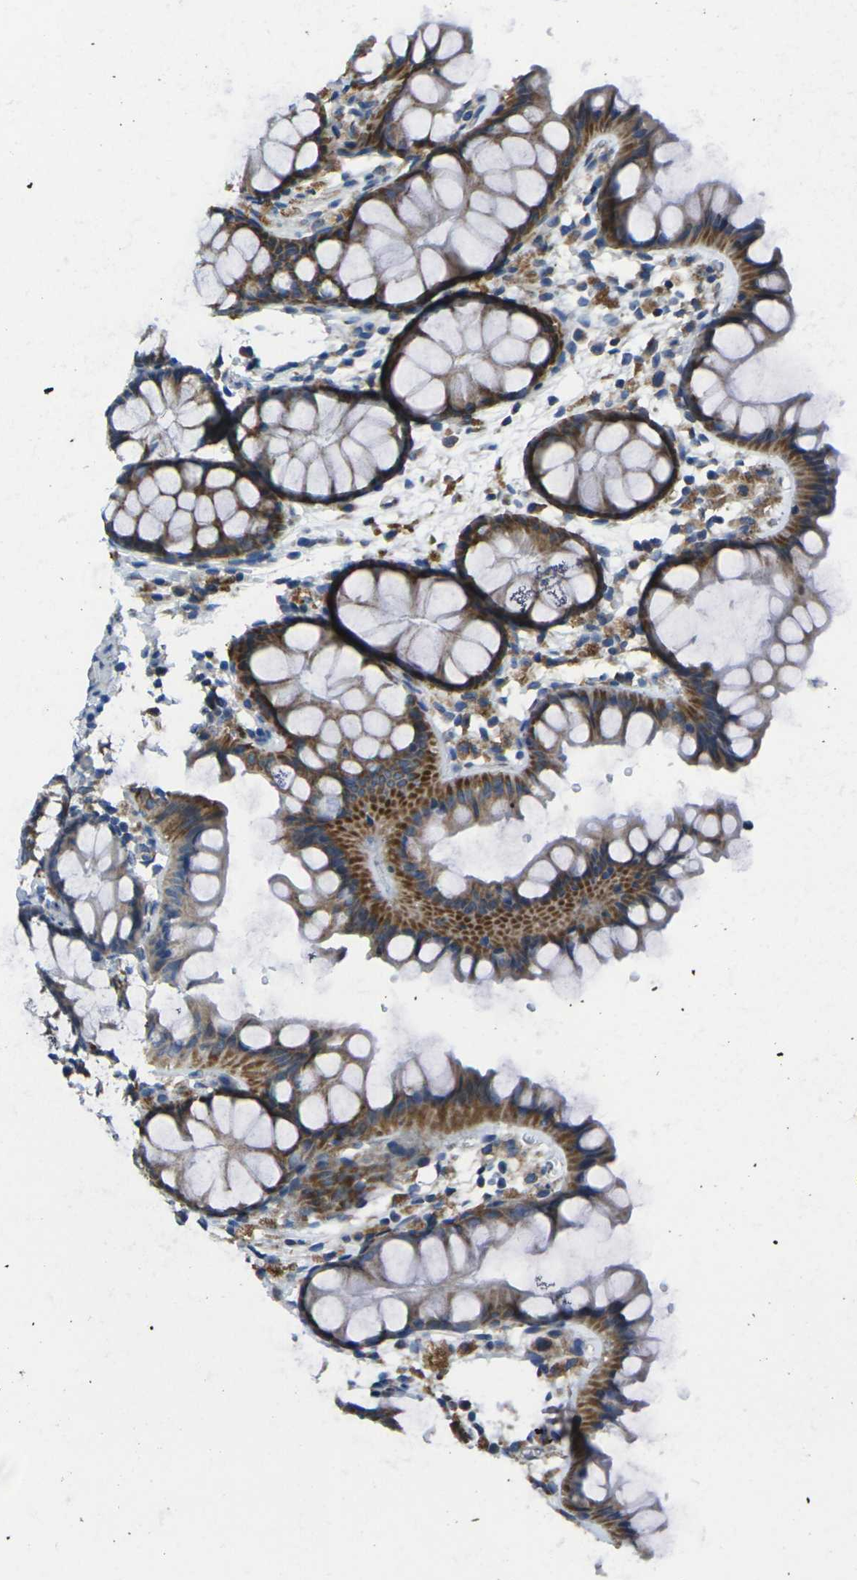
{"staining": {"intensity": "weak", "quantity": "25%-75%", "location": "cytoplasmic/membranous"}, "tissue": "colon", "cell_type": "Endothelial cells", "image_type": "normal", "snomed": [{"axis": "morphology", "description": "Normal tissue, NOS"}, {"axis": "topography", "description": "Colon"}], "caption": "A low amount of weak cytoplasmic/membranous expression is present in about 25%-75% of endothelial cells in normal colon. Using DAB (3,3'-diaminobenzidine) (brown) and hematoxylin (blue) stains, captured at high magnification using brightfield microscopy.", "gene": "TMEM120B", "patient": {"sex": "female", "age": 55}}